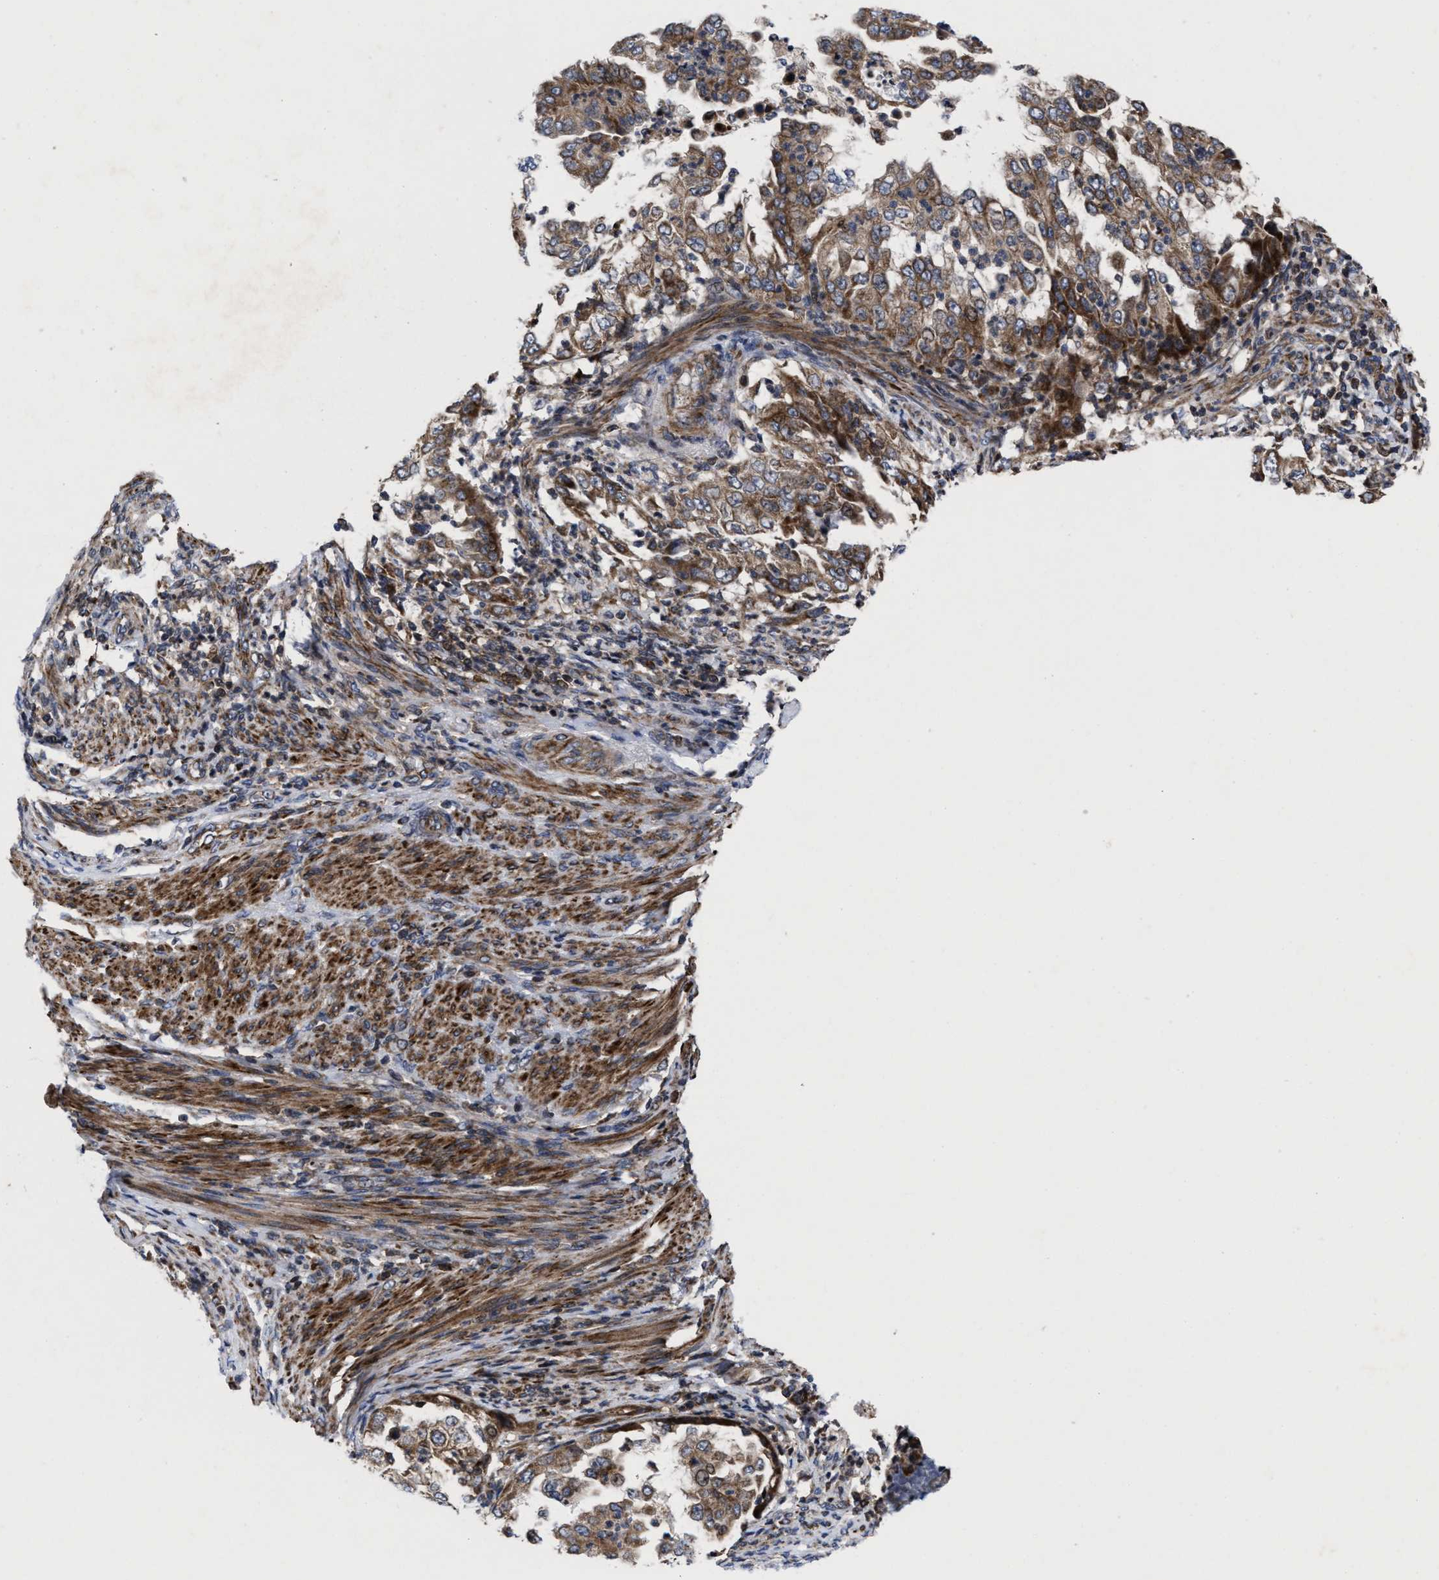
{"staining": {"intensity": "moderate", "quantity": ">75%", "location": "cytoplasmic/membranous"}, "tissue": "endometrial cancer", "cell_type": "Tumor cells", "image_type": "cancer", "snomed": [{"axis": "morphology", "description": "Adenocarcinoma, NOS"}, {"axis": "topography", "description": "Endometrium"}], "caption": "Endometrial adenocarcinoma tissue shows moderate cytoplasmic/membranous positivity in approximately >75% of tumor cells, visualized by immunohistochemistry. The staining was performed using DAB to visualize the protein expression in brown, while the nuclei were stained in blue with hematoxylin (Magnification: 20x).", "gene": "MRPL50", "patient": {"sex": "female", "age": 85}}